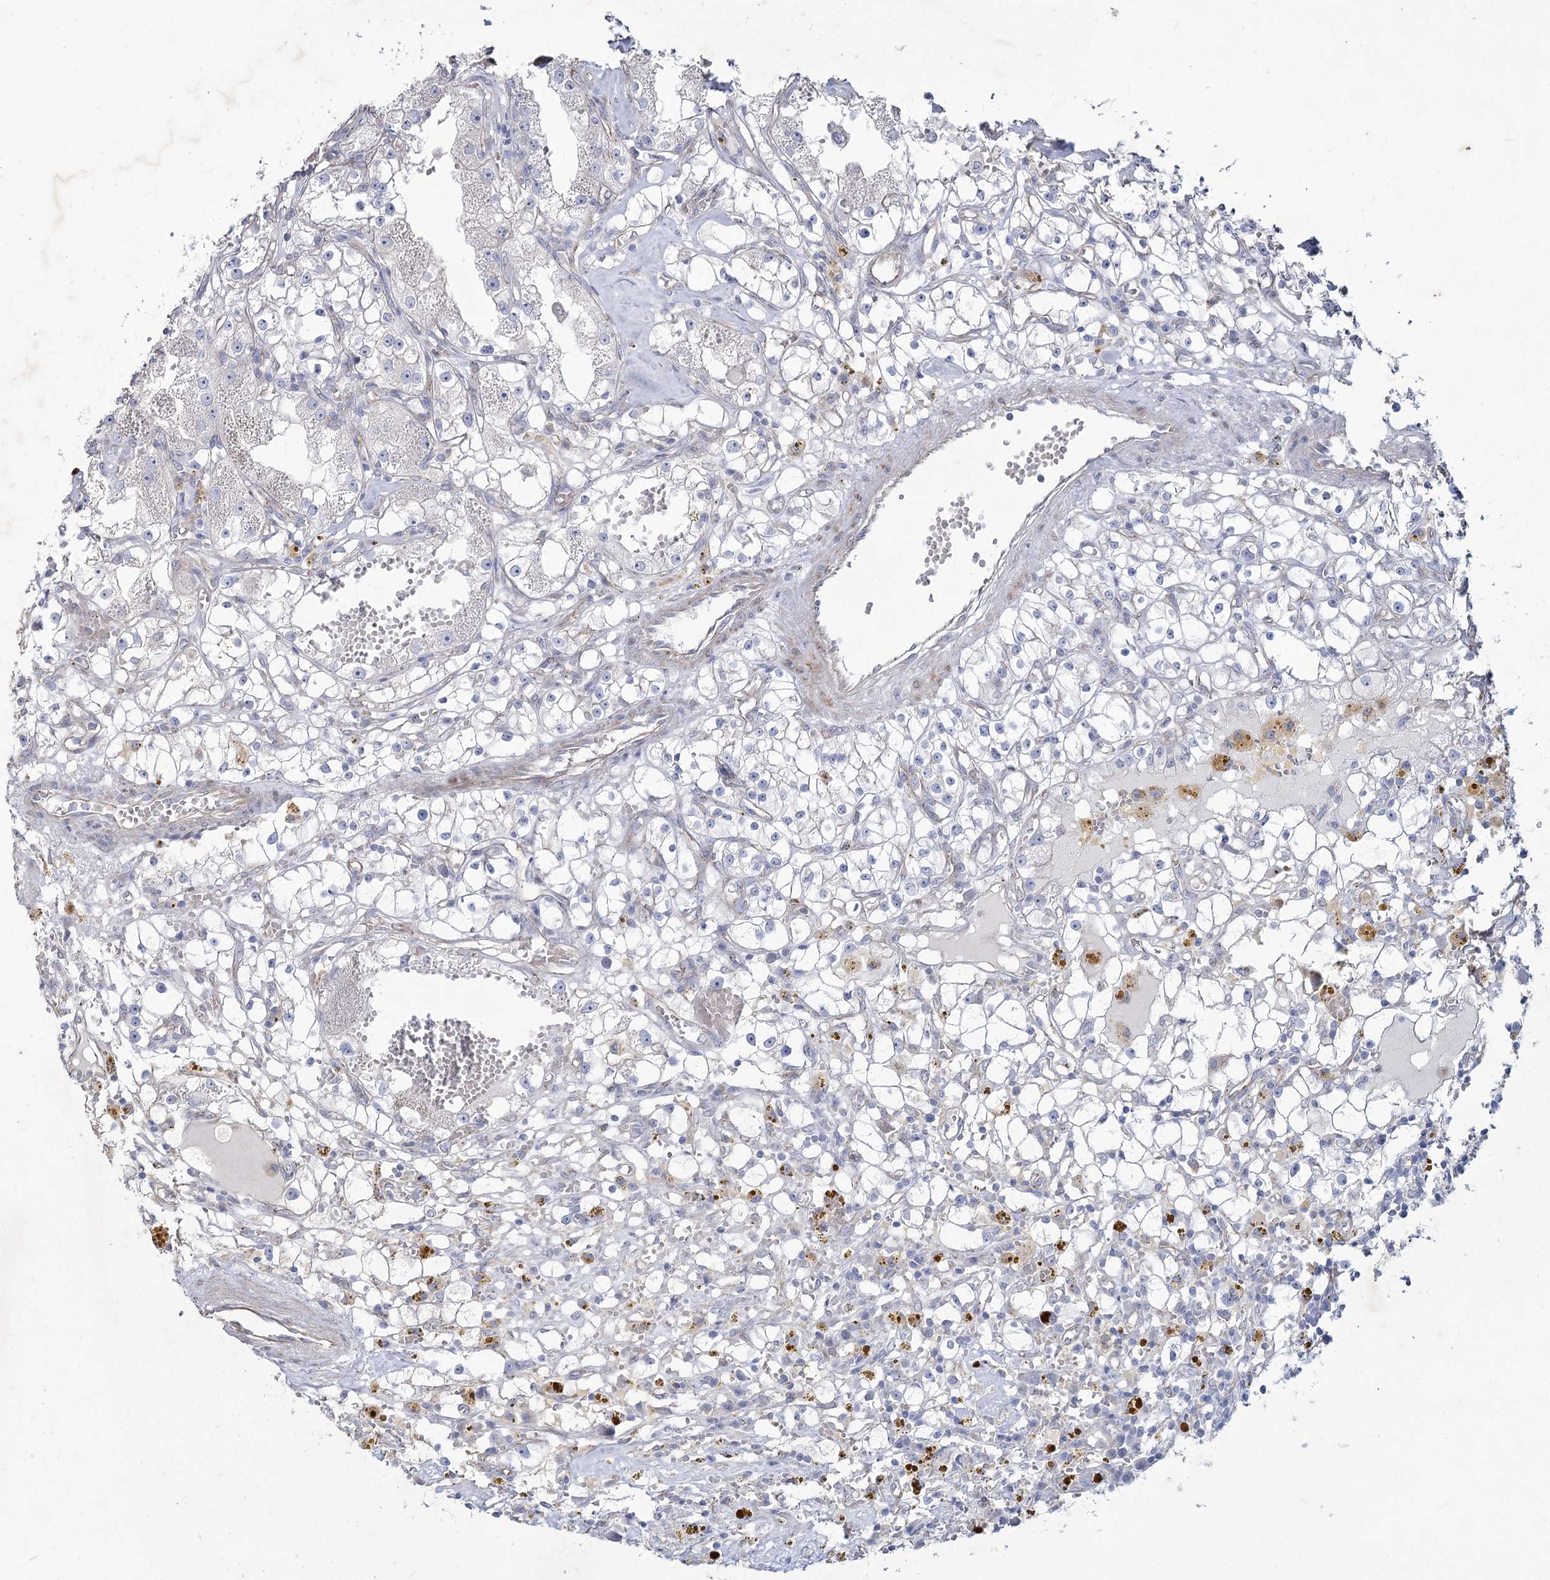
{"staining": {"intensity": "negative", "quantity": "none", "location": "none"}, "tissue": "renal cancer", "cell_type": "Tumor cells", "image_type": "cancer", "snomed": [{"axis": "morphology", "description": "Adenocarcinoma, NOS"}, {"axis": "topography", "description": "Kidney"}], "caption": "The image exhibits no staining of tumor cells in renal adenocarcinoma.", "gene": "LDLRAD3", "patient": {"sex": "male", "age": 56}}